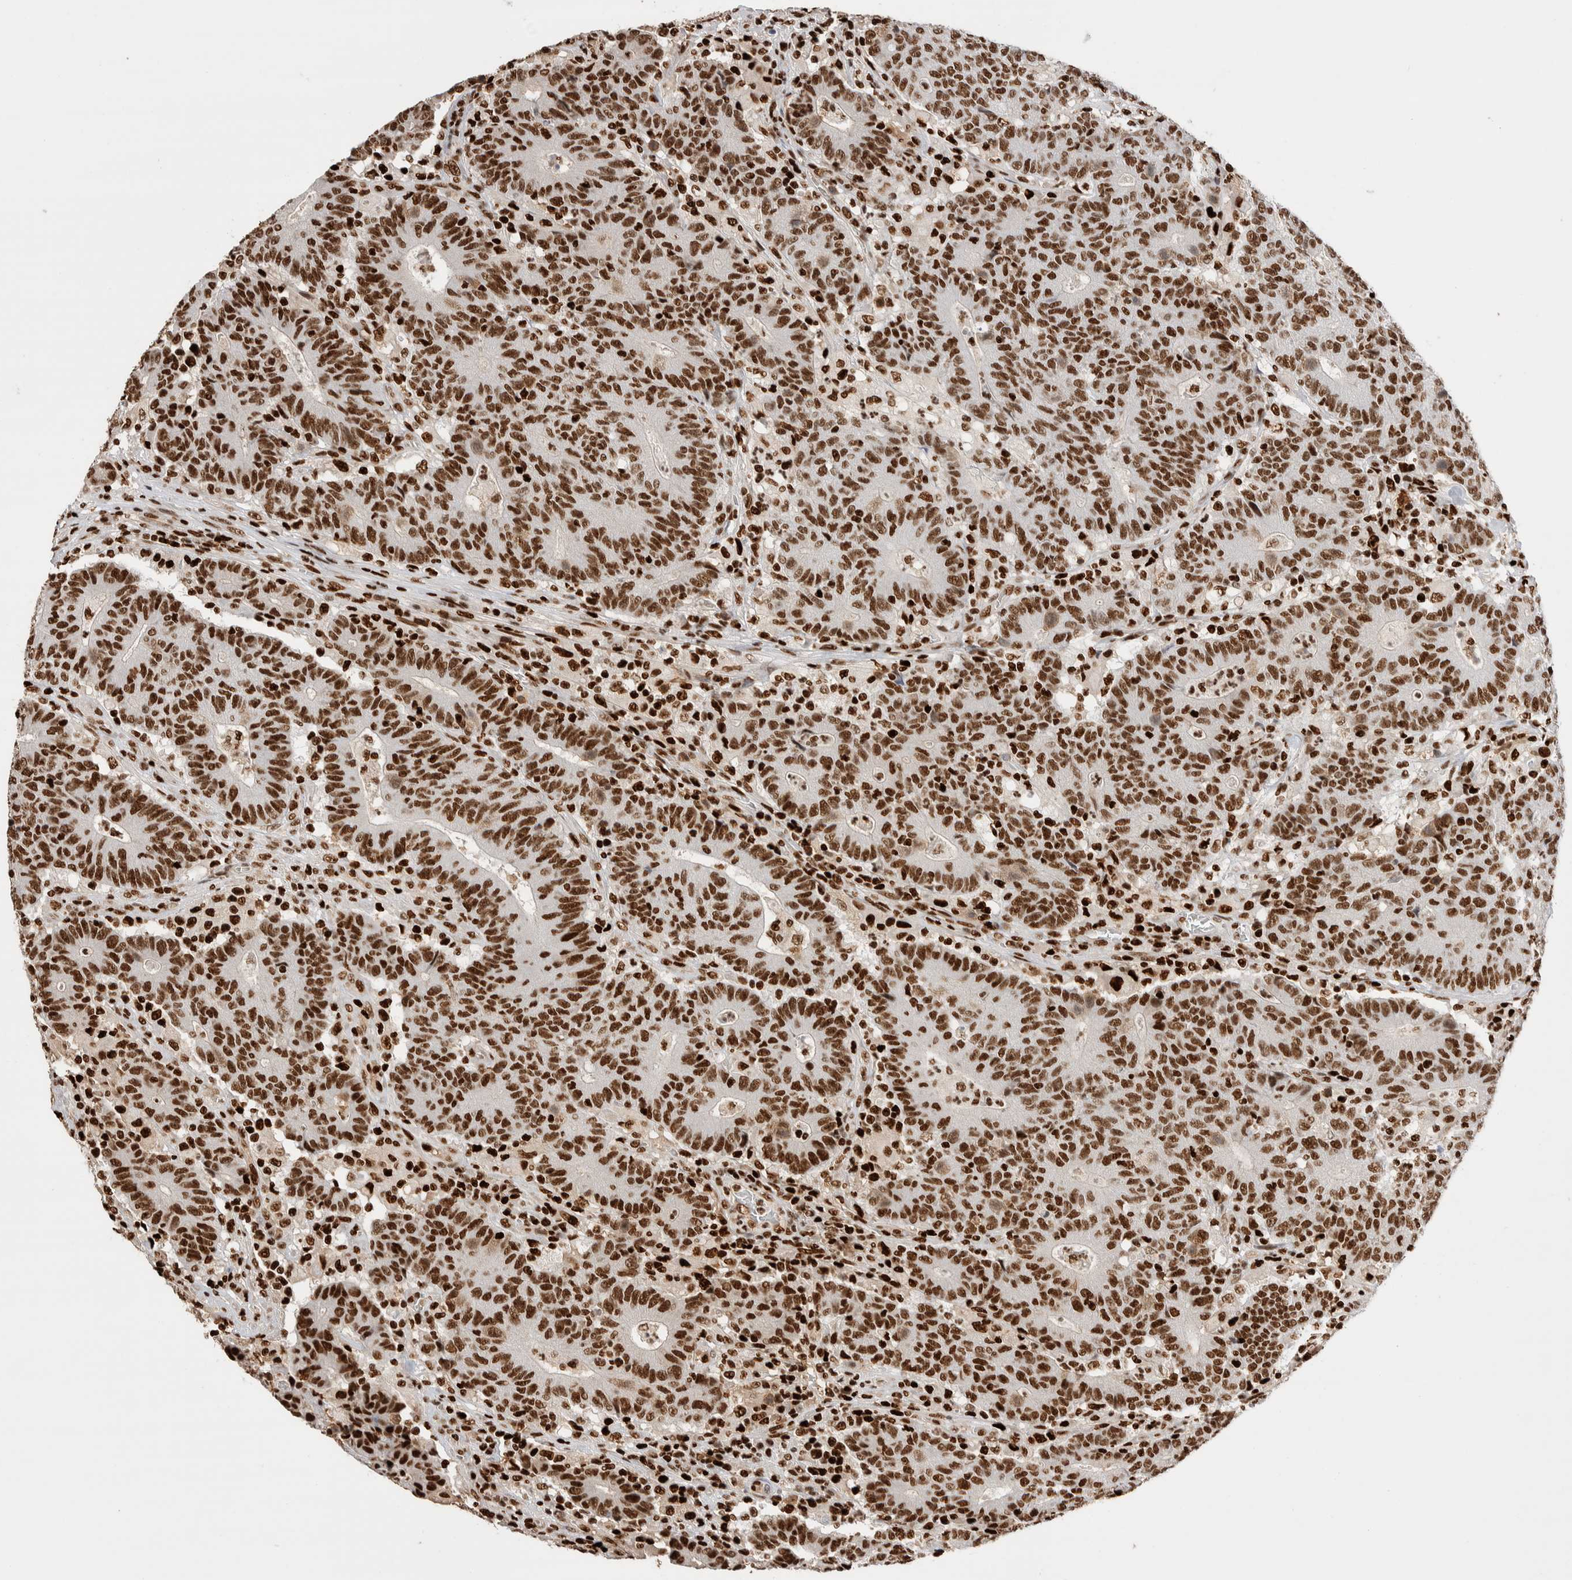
{"staining": {"intensity": "strong", "quantity": ">75%", "location": "nuclear"}, "tissue": "colorectal cancer", "cell_type": "Tumor cells", "image_type": "cancer", "snomed": [{"axis": "morphology", "description": "Normal tissue, NOS"}, {"axis": "morphology", "description": "Adenocarcinoma, NOS"}, {"axis": "topography", "description": "Colon"}], "caption": "DAB immunohistochemical staining of human adenocarcinoma (colorectal) demonstrates strong nuclear protein staining in about >75% of tumor cells.", "gene": "RNASEK-C17orf49", "patient": {"sex": "female", "age": 75}}